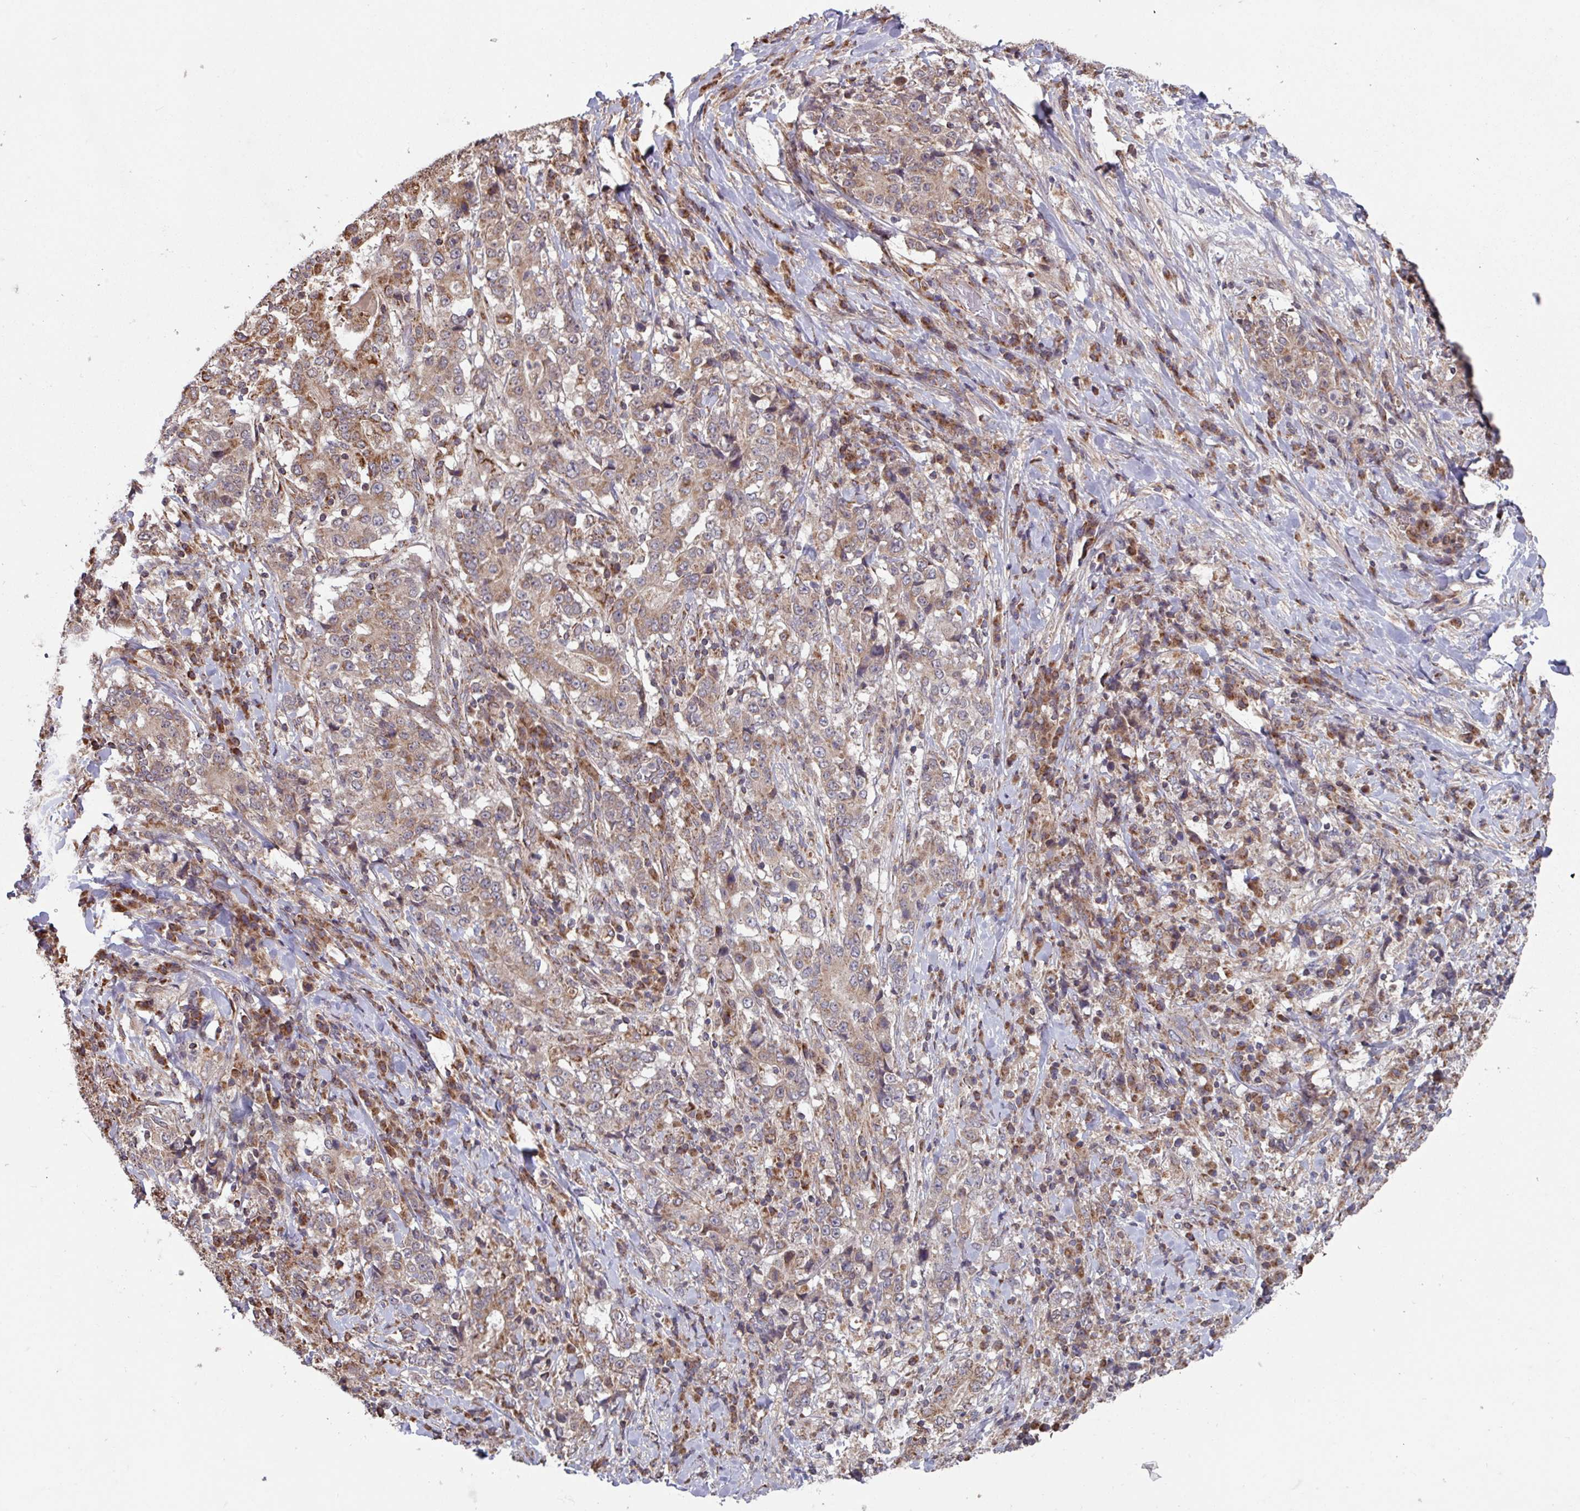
{"staining": {"intensity": "moderate", "quantity": "25%-75%", "location": "cytoplasmic/membranous"}, "tissue": "stomach cancer", "cell_type": "Tumor cells", "image_type": "cancer", "snomed": [{"axis": "morphology", "description": "Normal tissue, NOS"}, {"axis": "morphology", "description": "Adenocarcinoma, NOS"}, {"axis": "topography", "description": "Stomach, upper"}, {"axis": "topography", "description": "Stomach"}], "caption": "Stomach cancer (adenocarcinoma) stained for a protein (brown) displays moderate cytoplasmic/membranous positive expression in about 25%-75% of tumor cells.", "gene": "COX7C", "patient": {"sex": "male", "age": 59}}